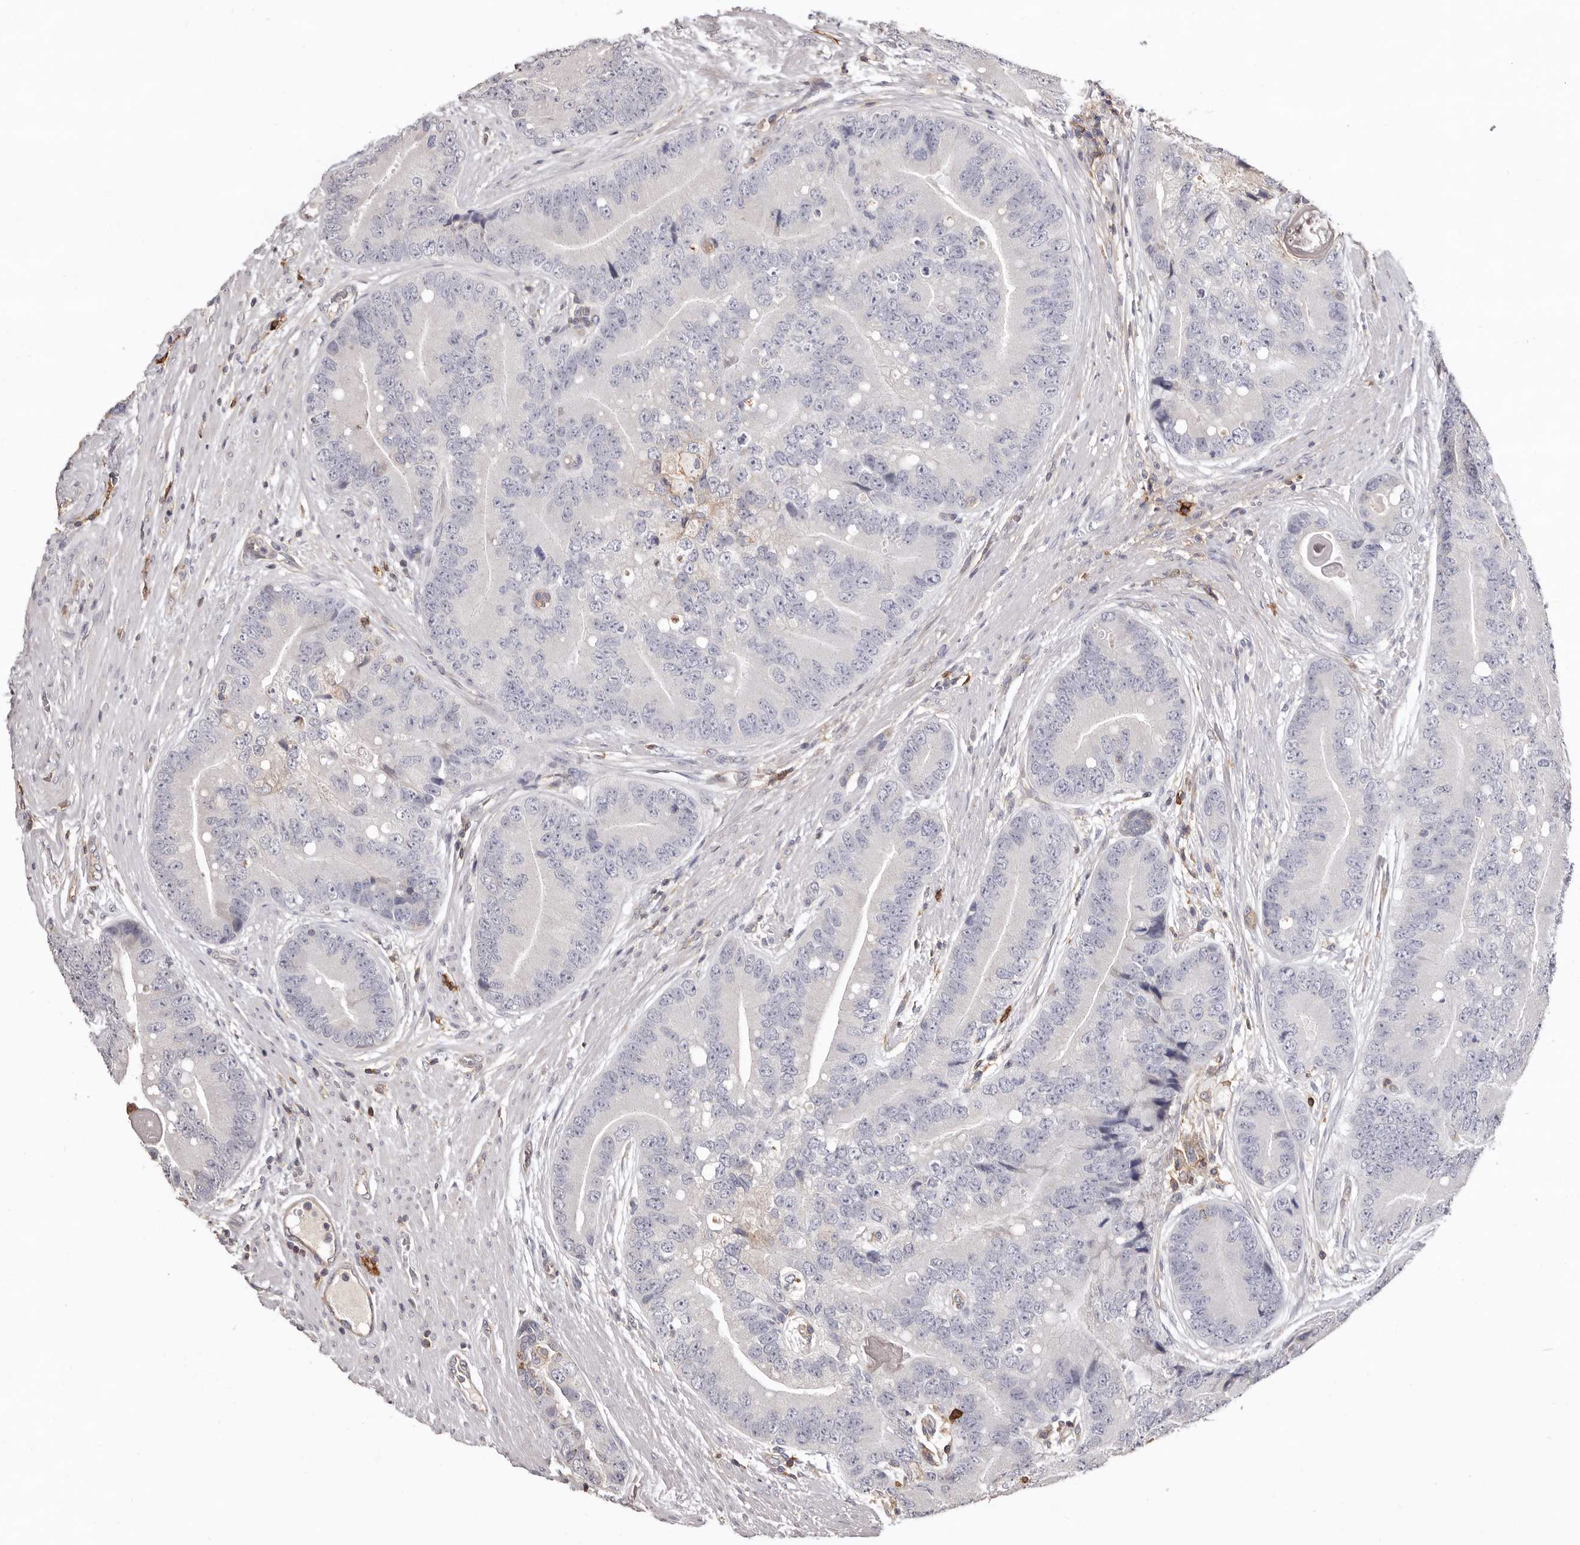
{"staining": {"intensity": "negative", "quantity": "none", "location": "none"}, "tissue": "prostate cancer", "cell_type": "Tumor cells", "image_type": "cancer", "snomed": [{"axis": "morphology", "description": "Adenocarcinoma, High grade"}, {"axis": "topography", "description": "Prostate"}], "caption": "There is no significant positivity in tumor cells of prostate cancer.", "gene": "MMACHC", "patient": {"sex": "male", "age": 70}}